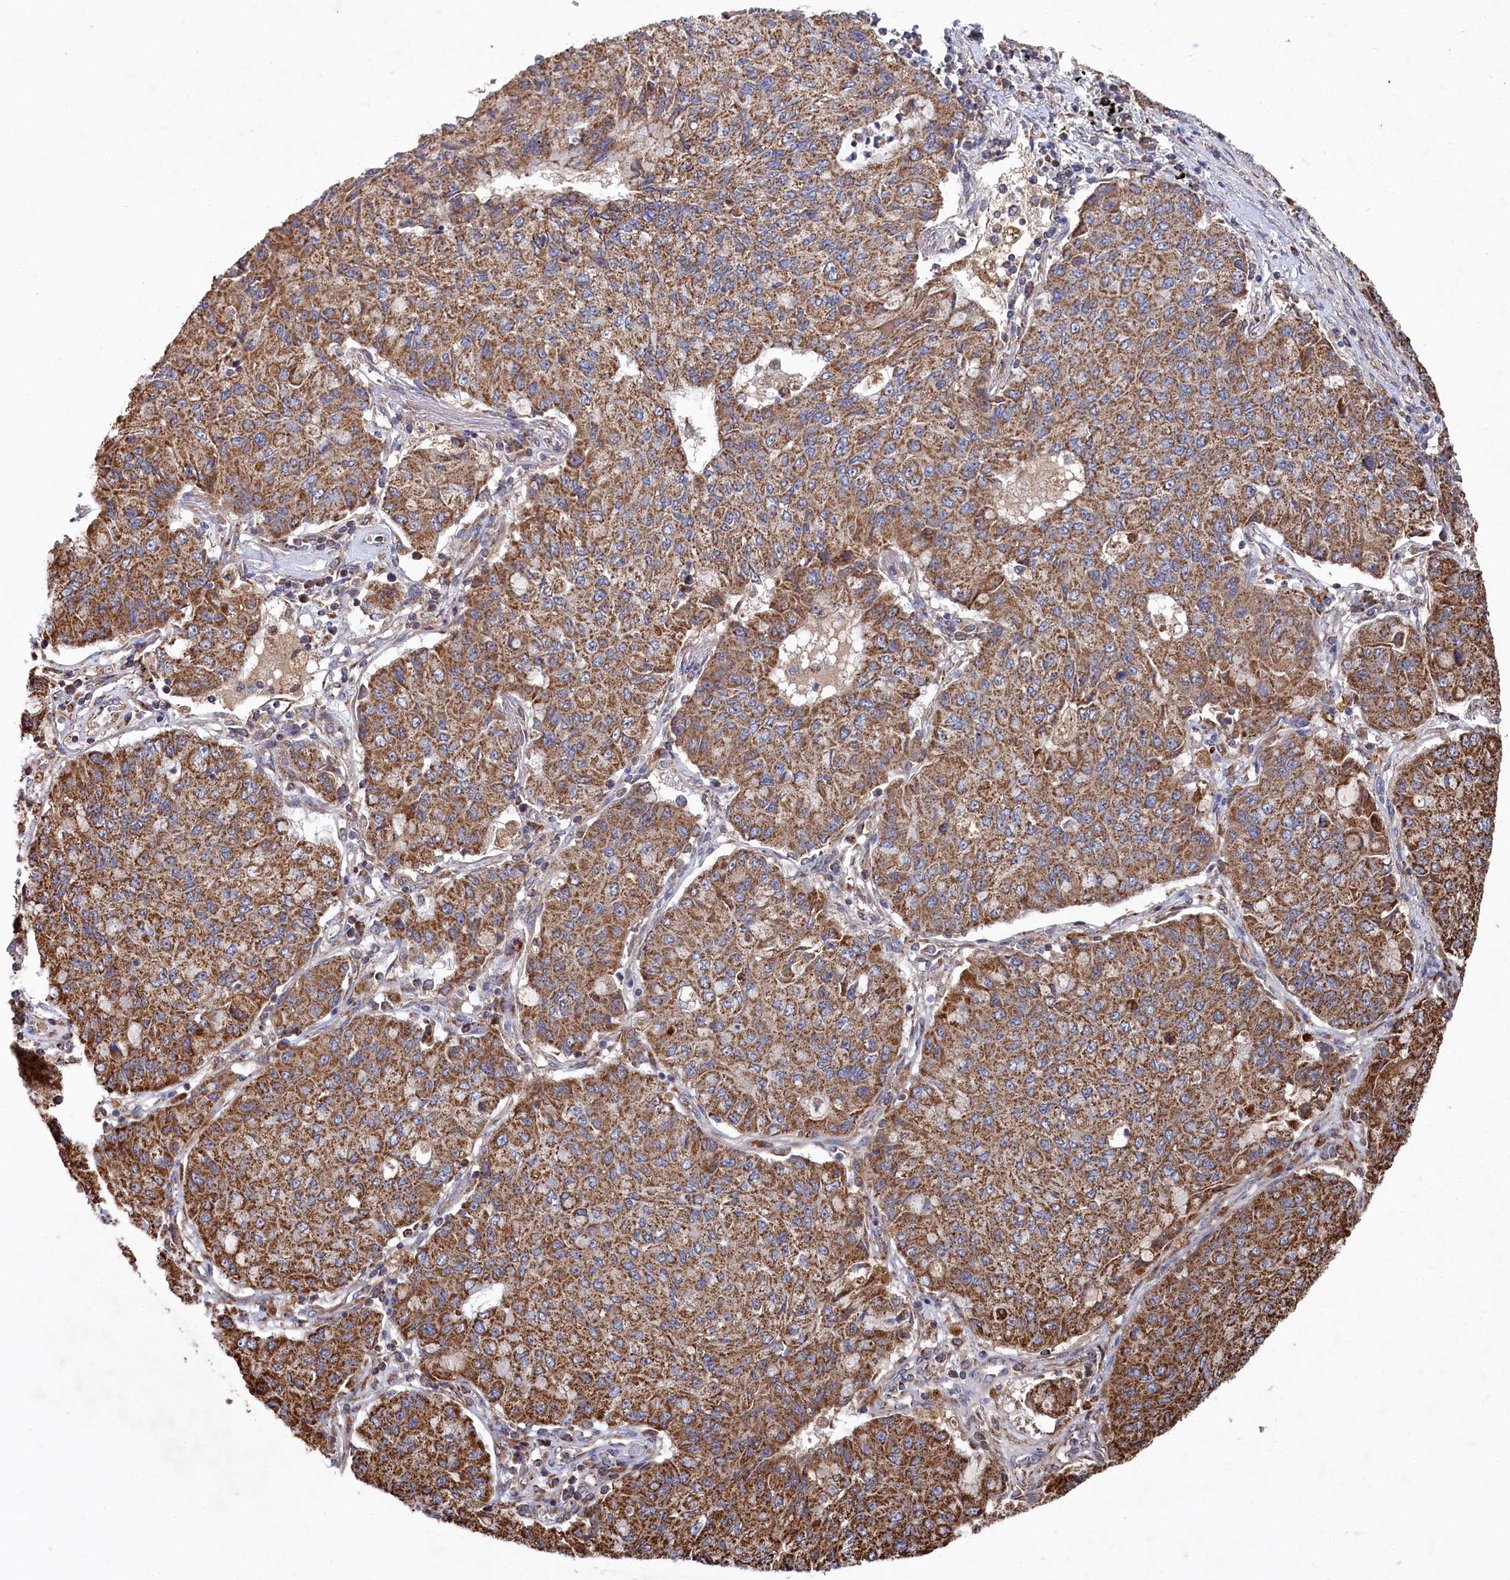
{"staining": {"intensity": "moderate", "quantity": ">75%", "location": "cytoplasmic/membranous"}, "tissue": "lung cancer", "cell_type": "Tumor cells", "image_type": "cancer", "snomed": [{"axis": "morphology", "description": "Squamous cell carcinoma, NOS"}, {"axis": "topography", "description": "Lung"}], "caption": "Immunohistochemistry (IHC) micrograph of neoplastic tissue: lung squamous cell carcinoma stained using immunohistochemistry (IHC) displays medium levels of moderate protein expression localized specifically in the cytoplasmic/membranous of tumor cells, appearing as a cytoplasmic/membranous brown color.", "gene": "HAUS2", "patient": {"sex": "male", "age": 74}}